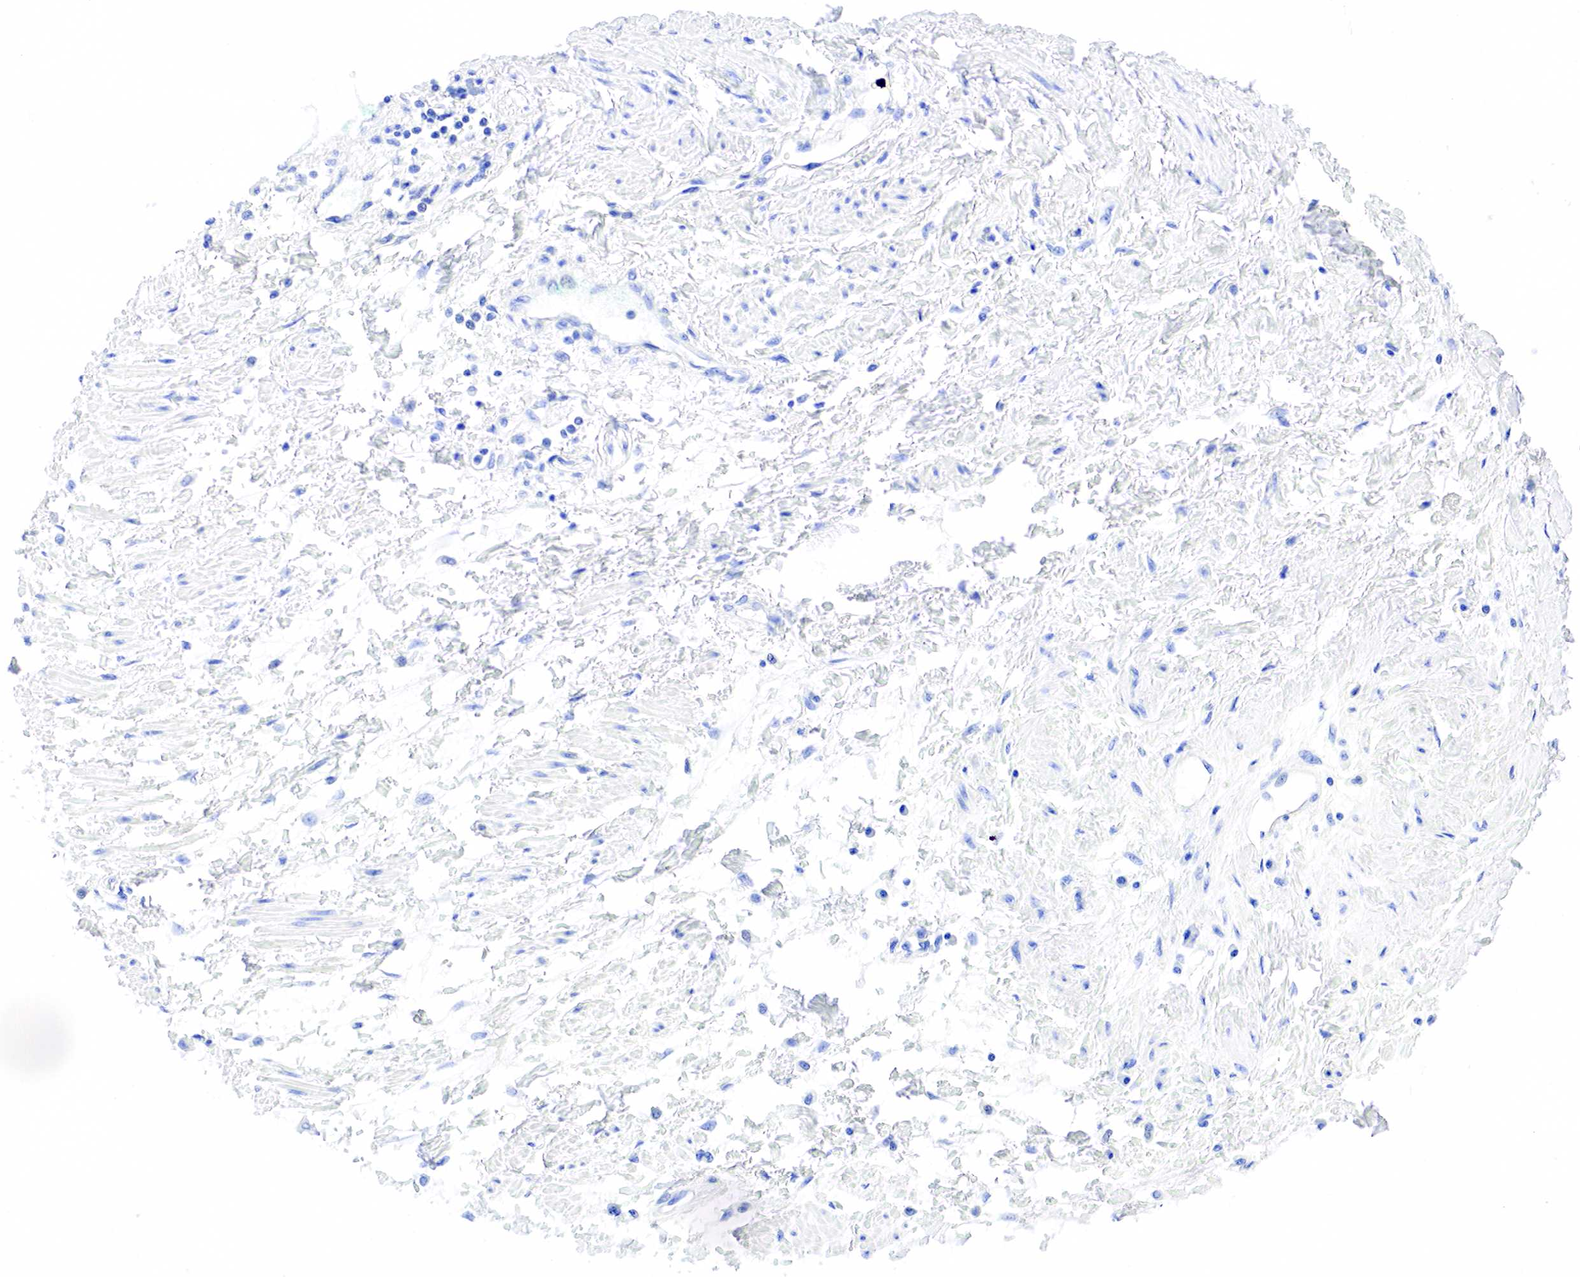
{"staining": {"intensity": "negative", "quantity": "none", "location": "none"}, "tissue": "cervical cancer", "cell_type": "Tumor cells", "image_type": "cancer", "snomed": [{"axis": "morphology", "description": "Squamous cell carcinoma, NOS"}, {"axis": "topography", "description": "Cervix"}], "caption": "Photomicrograph shows no protein staining in tumor cells of cervical cancer tissue.", "gene": "PTH", "patient": {"sex": "female", "age": 57}}